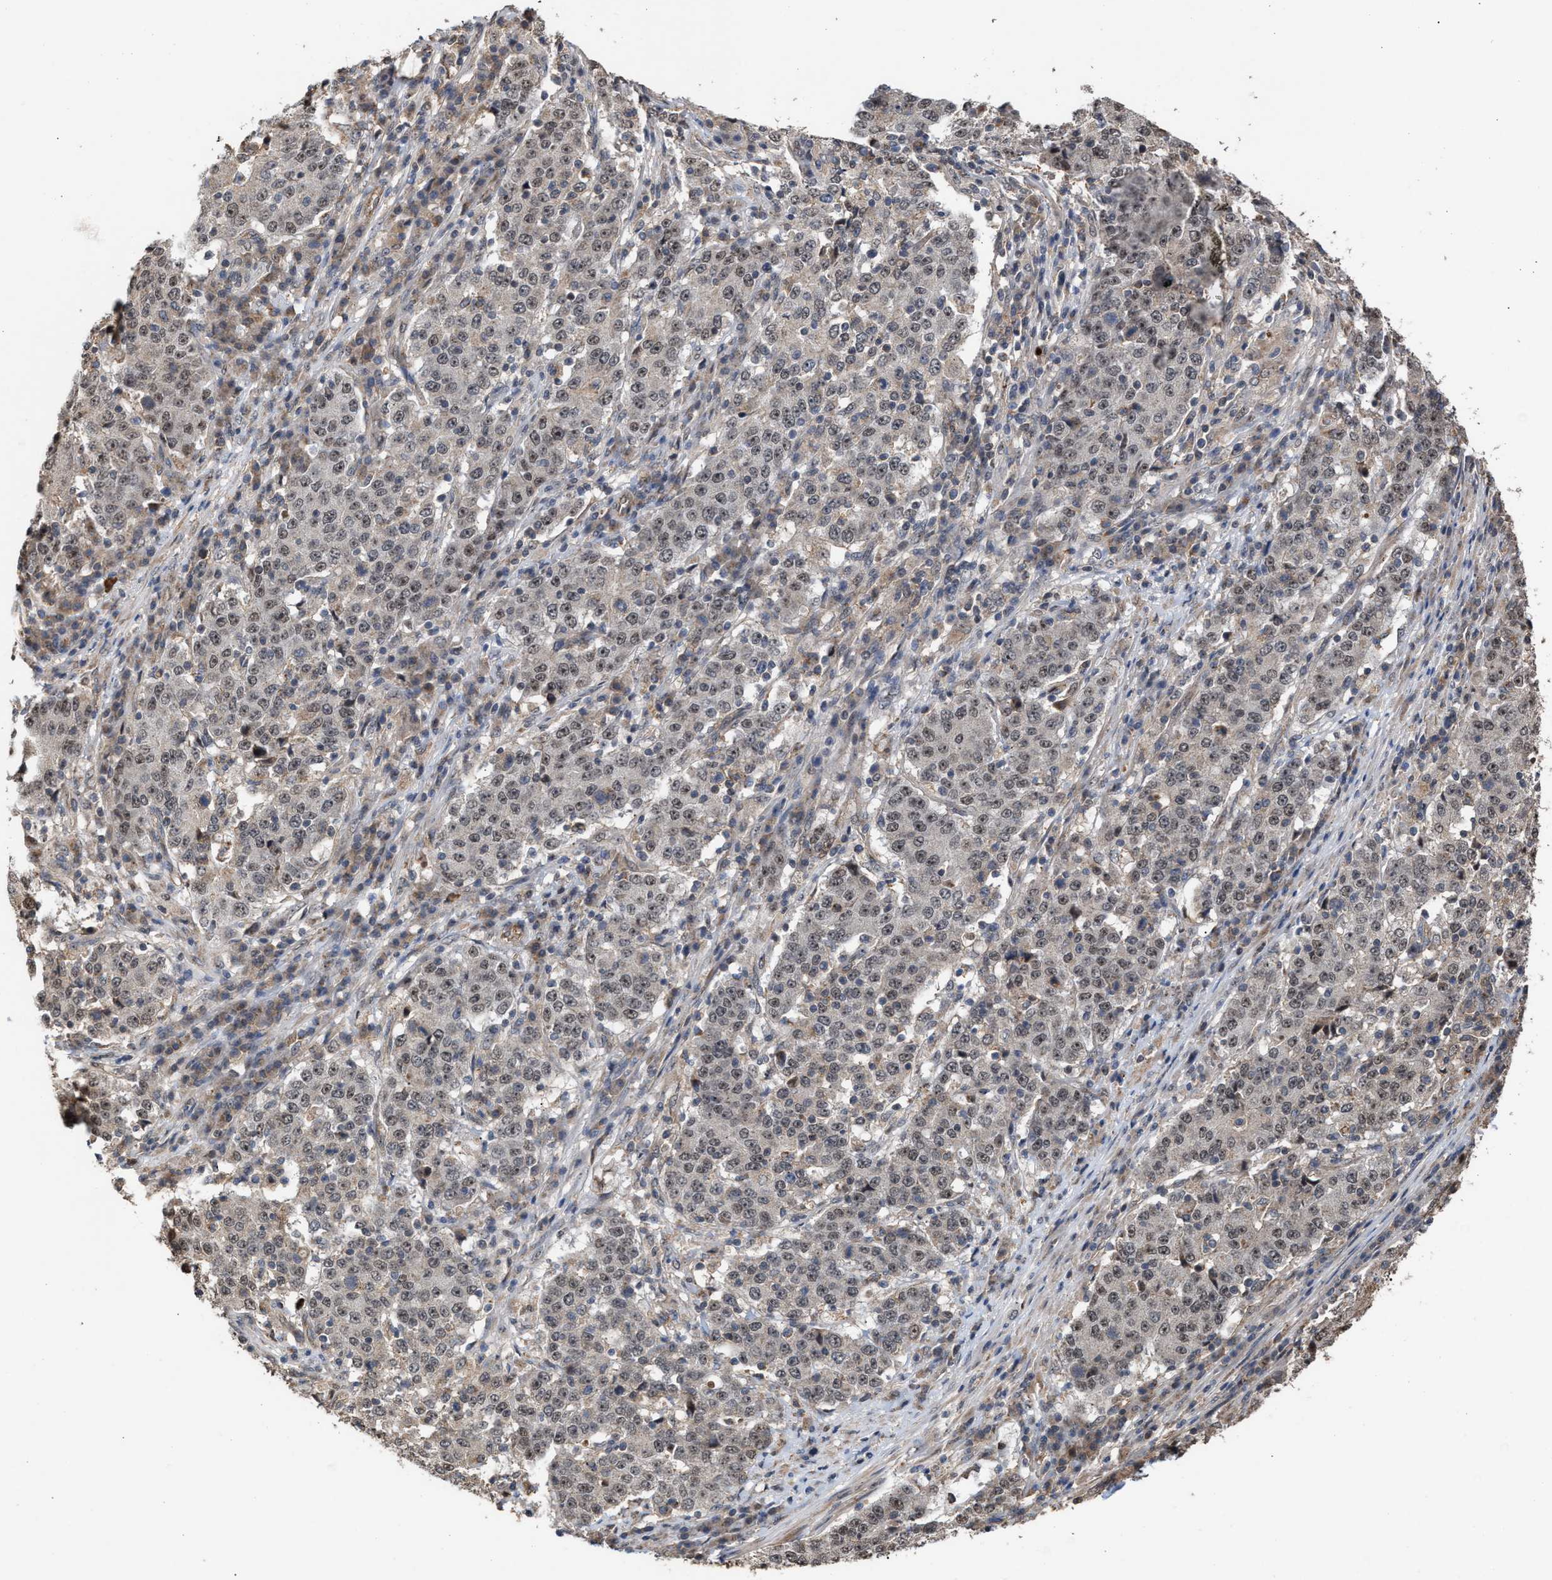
{"staining": {"intensity": "weak", "quantity": ">75%", "location": "nuclear"}, "tissue": "stomach cancer", "cell_type": "Tumor cells", "image_type": "cancer", "snomed": [{"axis": "morphology", "description": "Adenocarcinoma, NOS"}, {"axis": "topography", "description": "Stomach"}], "caption": "An immunohistochemistry image of neoplastic tissue is shown. Protein staining in brown labels weak nuclear positivity in stomach cancer within tumor cells. The staining is performed using DAB (3,3'-diaminobenzidine) brown chromogen to label protein expression. The nuclei are counter-stained blue using hematoxylin.", "gene": "EXOSC2", "patient": {"sex": "male", "age": 59}}